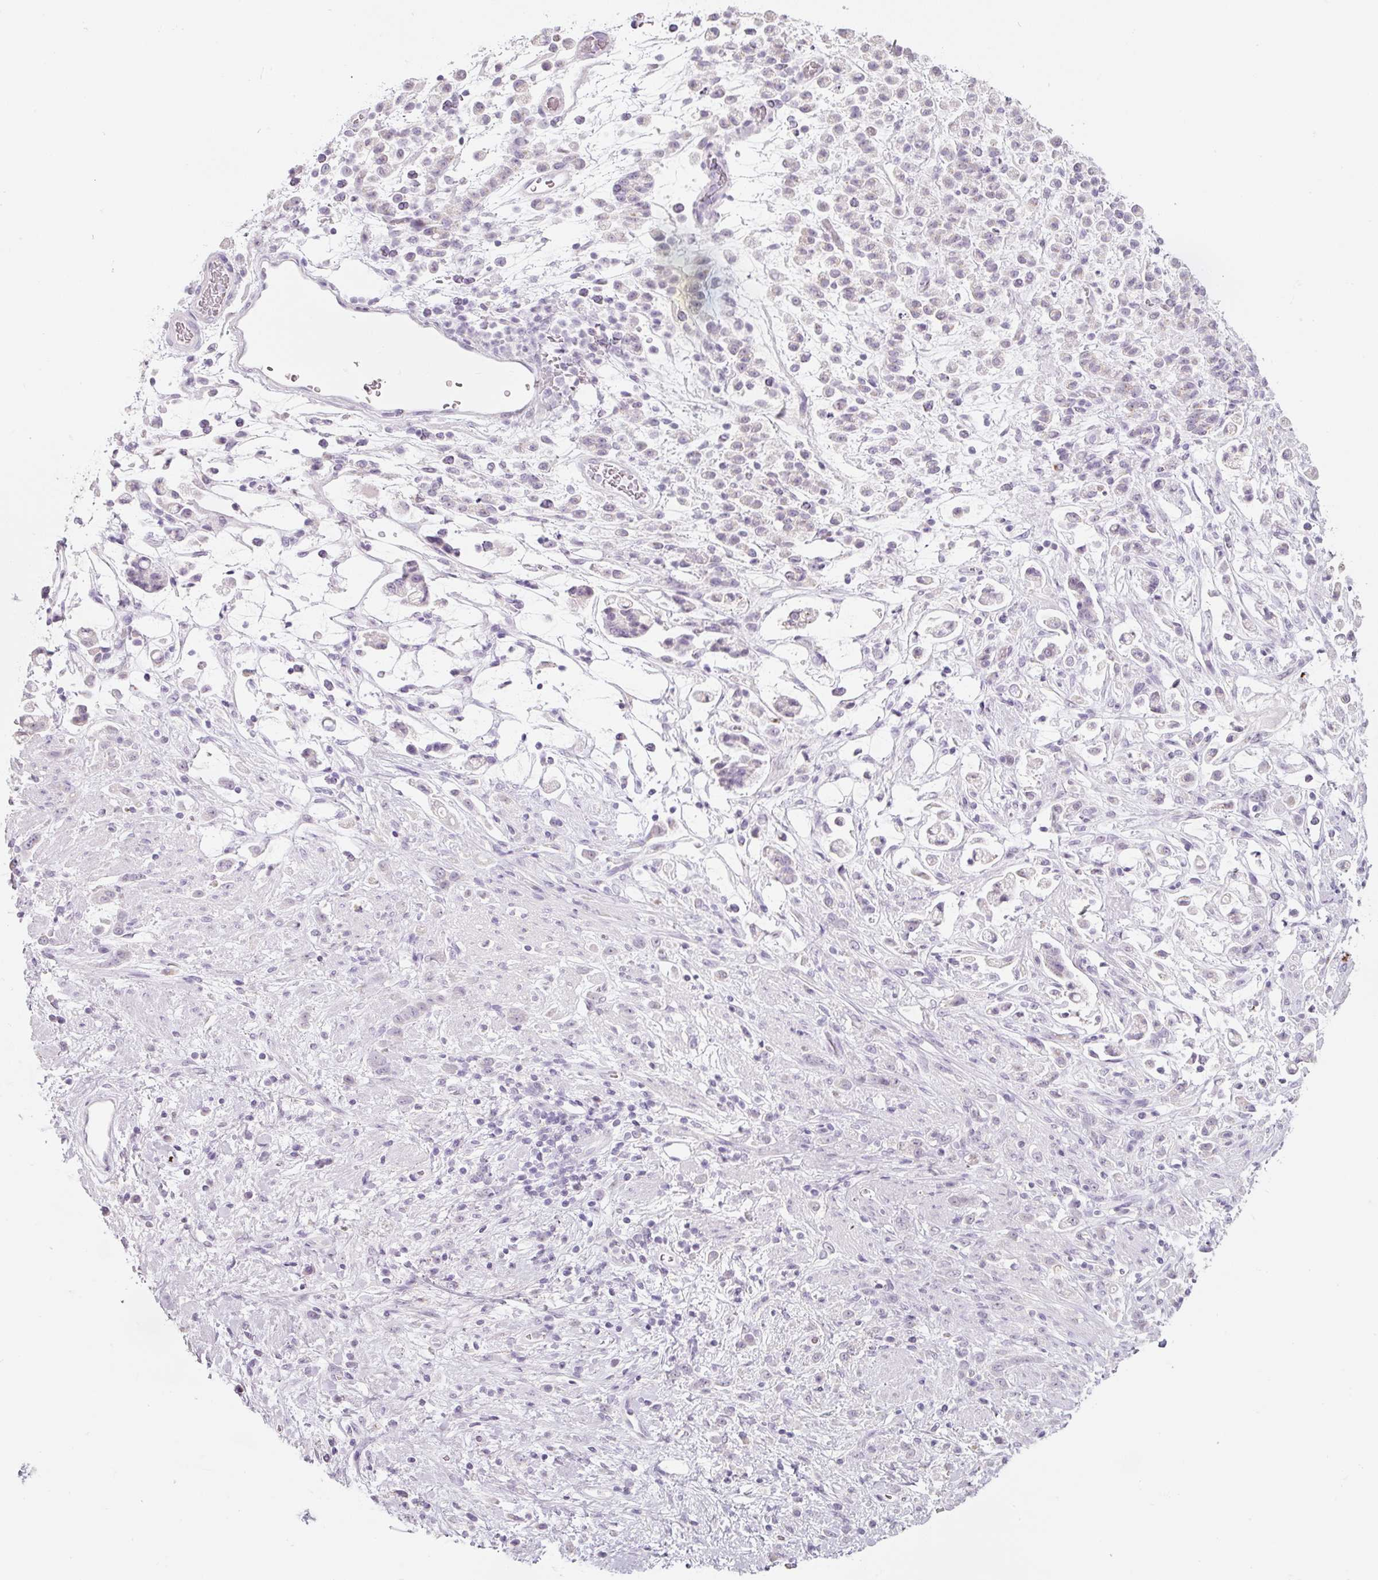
{"staining": {"intensity": "negative", "quantity": "none", "location": "none"}, "tissue": "stomach cancer", "cell_type": "Tumor cells", "image_type": "cancer", "snomed": [{"axis": "morphology", "description": "Adenocarcinoma, NOS"}, {"axis": "topography", "description": "Stomach"}], "caption": "Micrograph shows no significant protein staining in tumor cells of stomach cancer.", "gene": "ENSG00000206549", "patient": {"sex": "female", "age": 60}}